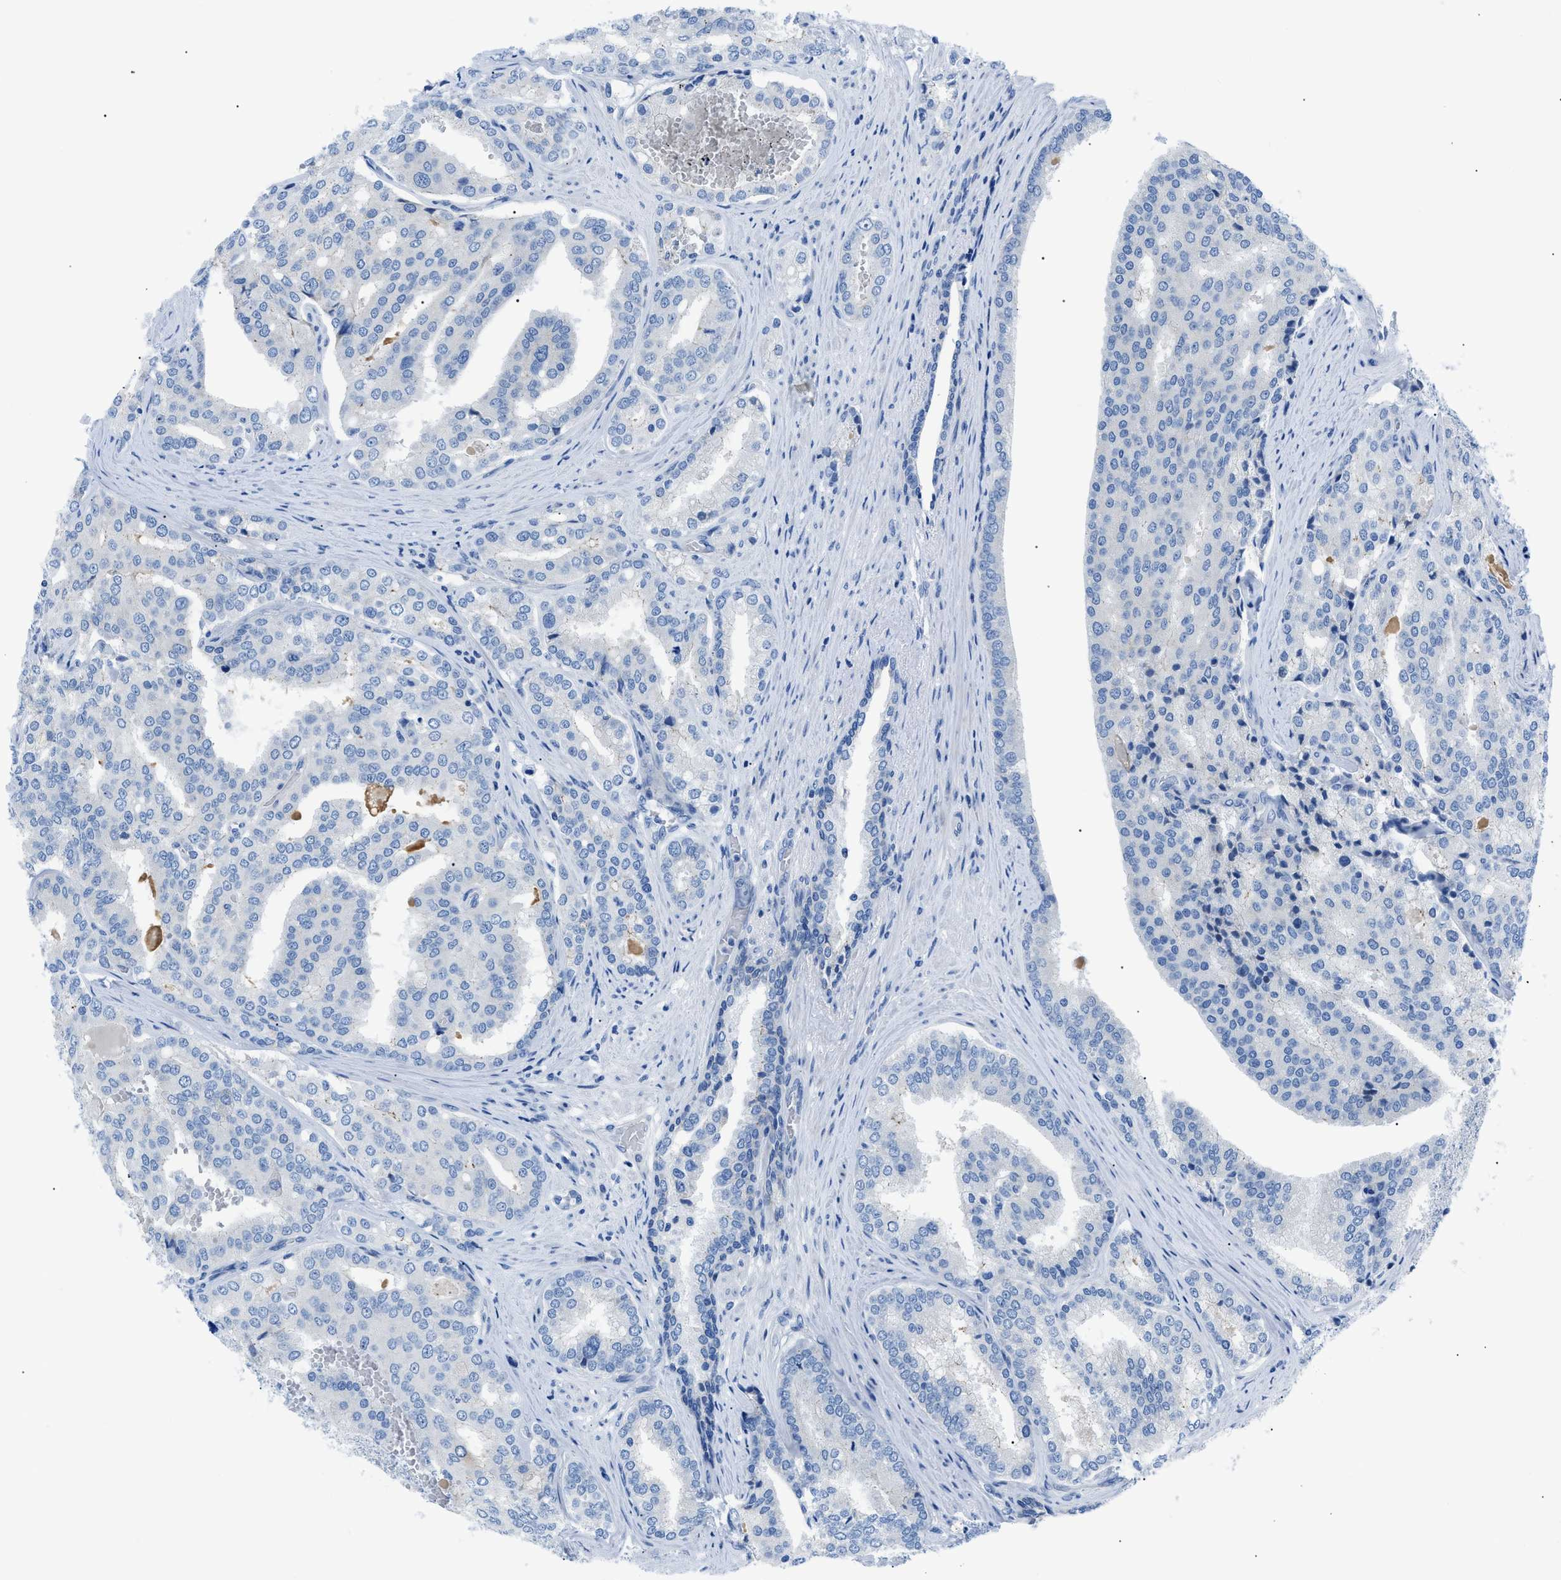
{"staining": {"intensity": "negative", "quantity": "none", "location": "none"}, "tissue": "prostate cancer", "cell_type": "Tumor cells", "image_type": "cancer", "snomed": [{"axis": "morphology", "description": "Adenocarcinoma, High grade"}, {"axis": "topography", "description": "Prostate"}], "caption": "Tumor cells are negative for brown protein staining in prostate cancer (adenocarcinoma (high-grade)).", "gene": "ZDHHC24", "patient": {"sex": "male", "age": 50}}